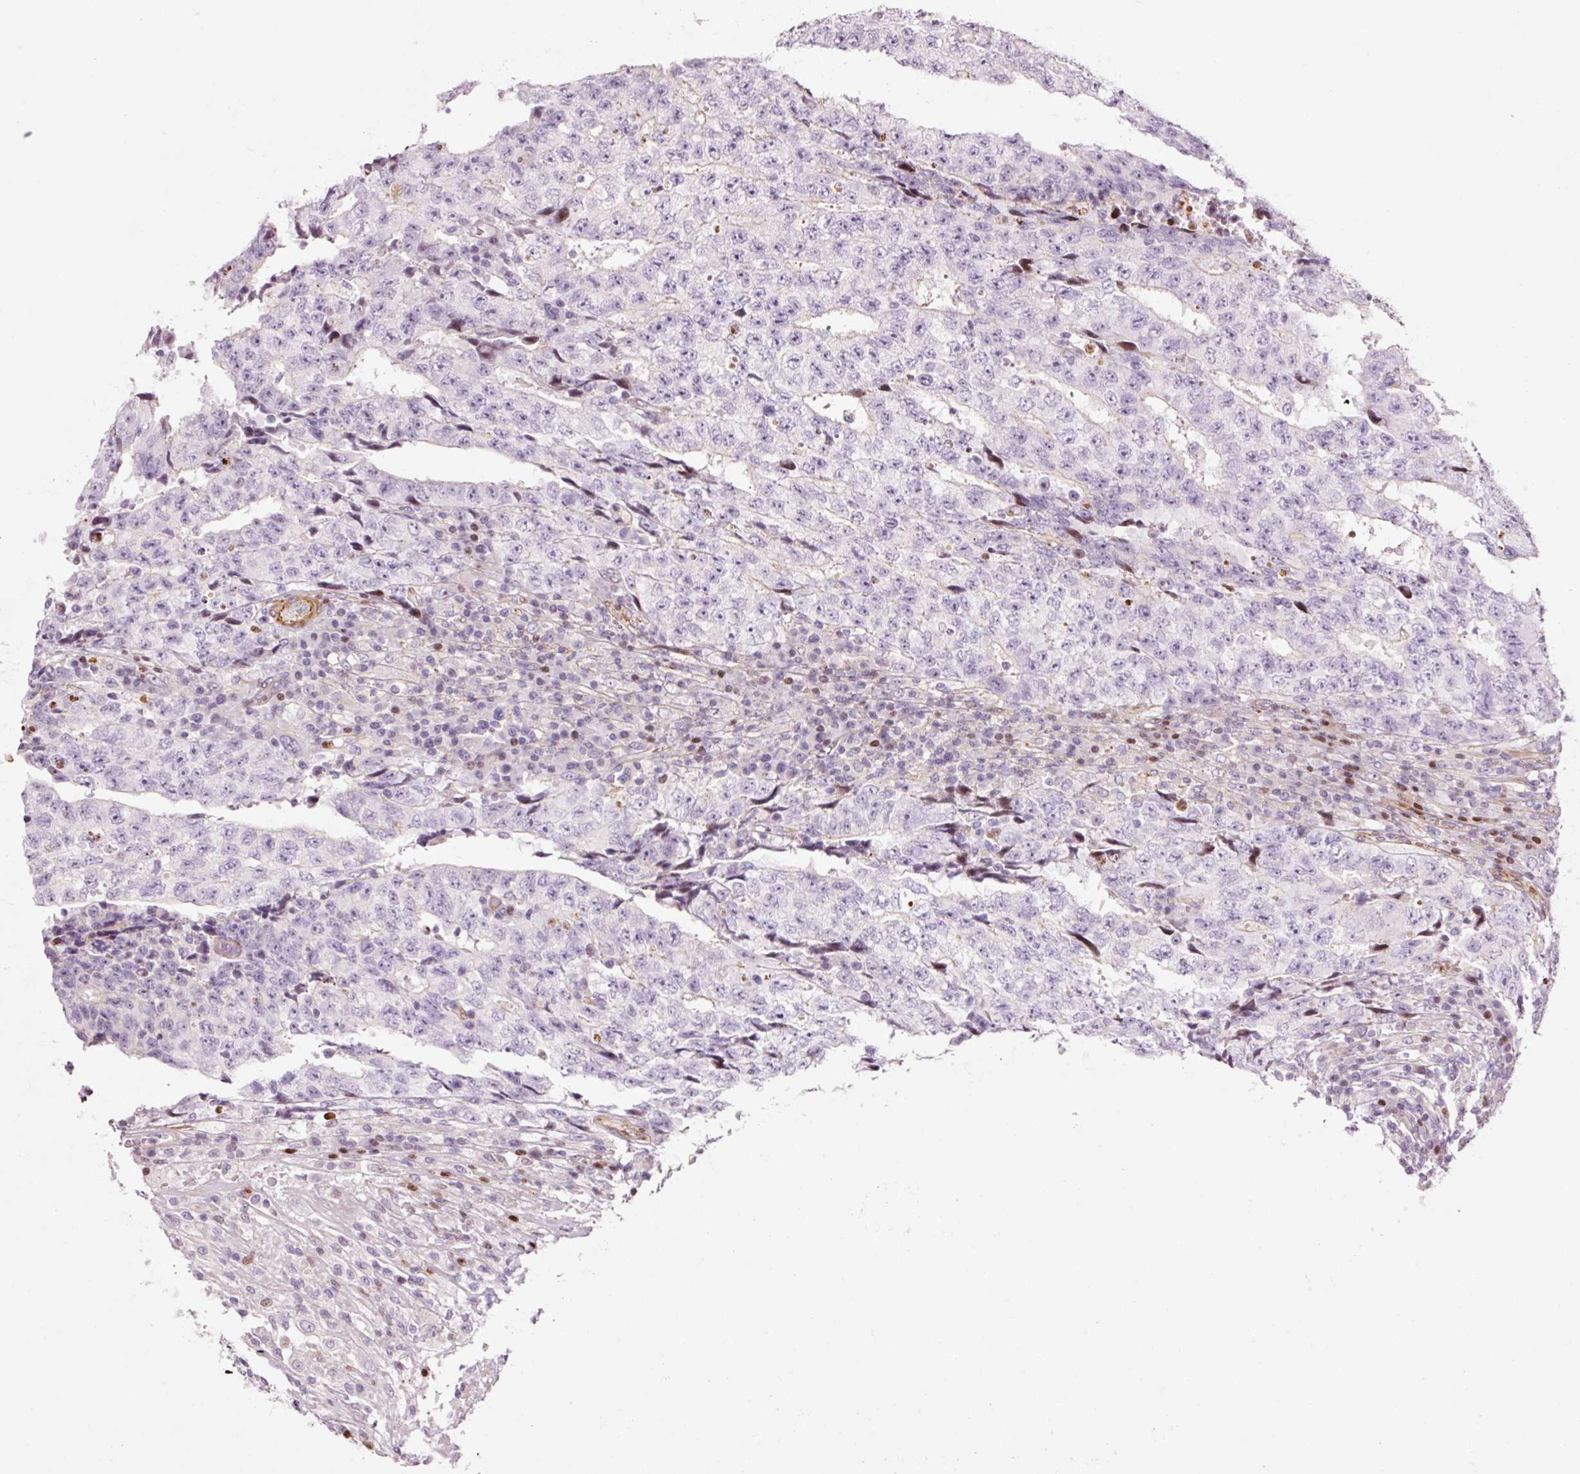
{"staining": {"intensity": "negative", "quantity": "none", "location": "none"}, "tissue": "testis cancer", "cell_type": "Tumor cells", "image_type": "cancer", "snomed": [{"axis": "morphology", "description": "Necrosis, NOS"}, {"axis": "morphology", "description": "Carcinoma, Embryonal, NOS"}, {"axis": "topography", "description": "Testis"}], "caption": "This is an IHC image of human embryonal carcinoma (testis). There is no expression in tumor cells.", "gene": "ANKRD20A1", "patient": {"sex": "male", "age": 19}}